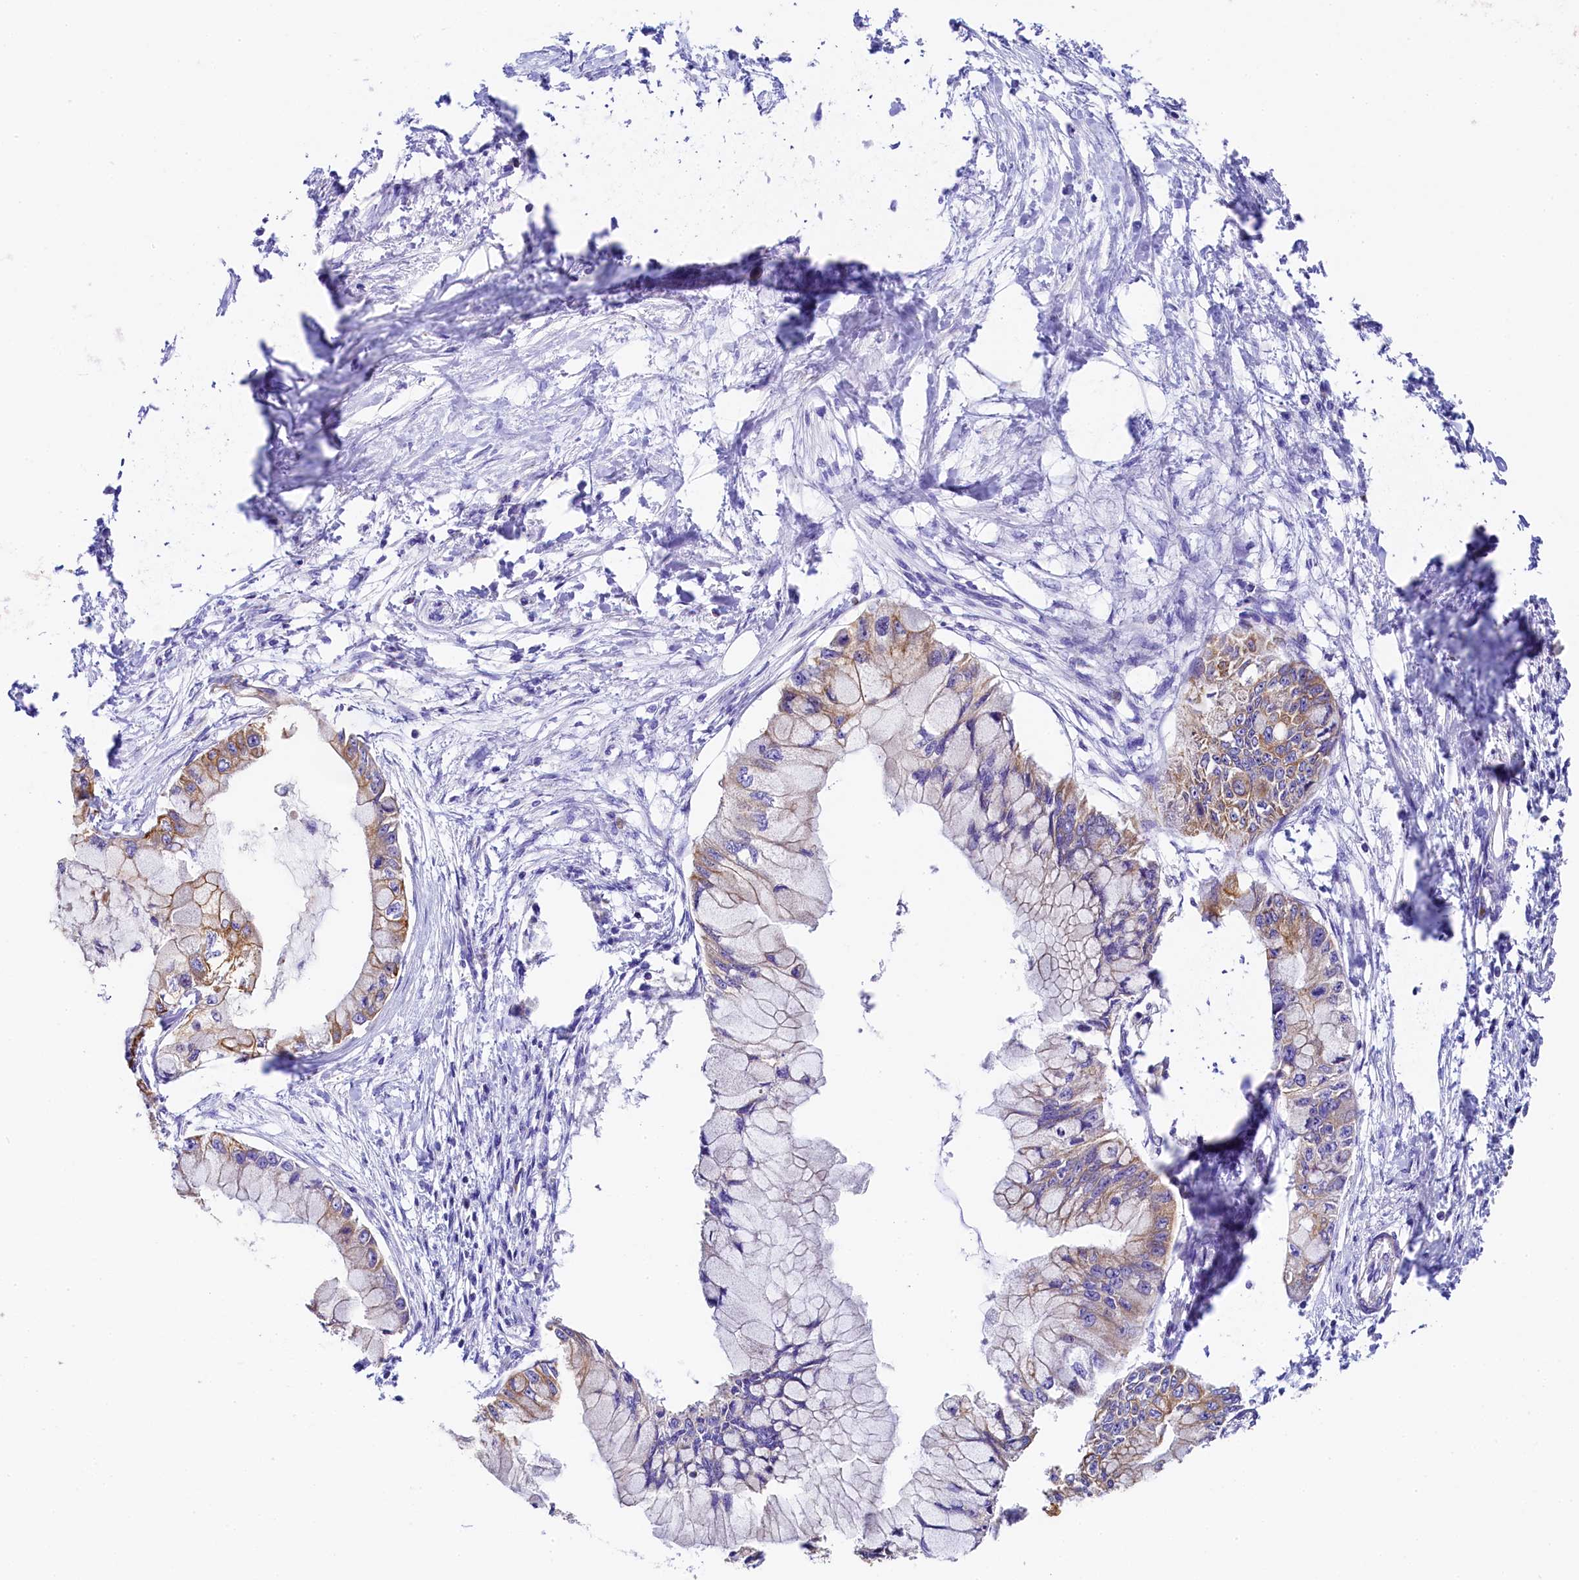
{"staining": {"intensity": "moderate", "quantity": "25%-75%", "location": "cytoplasmic/membranous"}, "tissue": "pancreatic cancer", "cell_type": "Tumor cells", "image_type": "cancer", "snomed": [{"axis": "morphology", "description": "Adenocarcinoma, NOS"}, {"axis": "topography", "description": "Pancreas"}], "caption": "Protein expression analysis of pancreatic adenocarcinoma displays moderate cytoplasmic/membranous staining in about 25%-75% of tumor cells.", "gene": "CLYBL", "patient": {"sex": "male", "age": 48}}